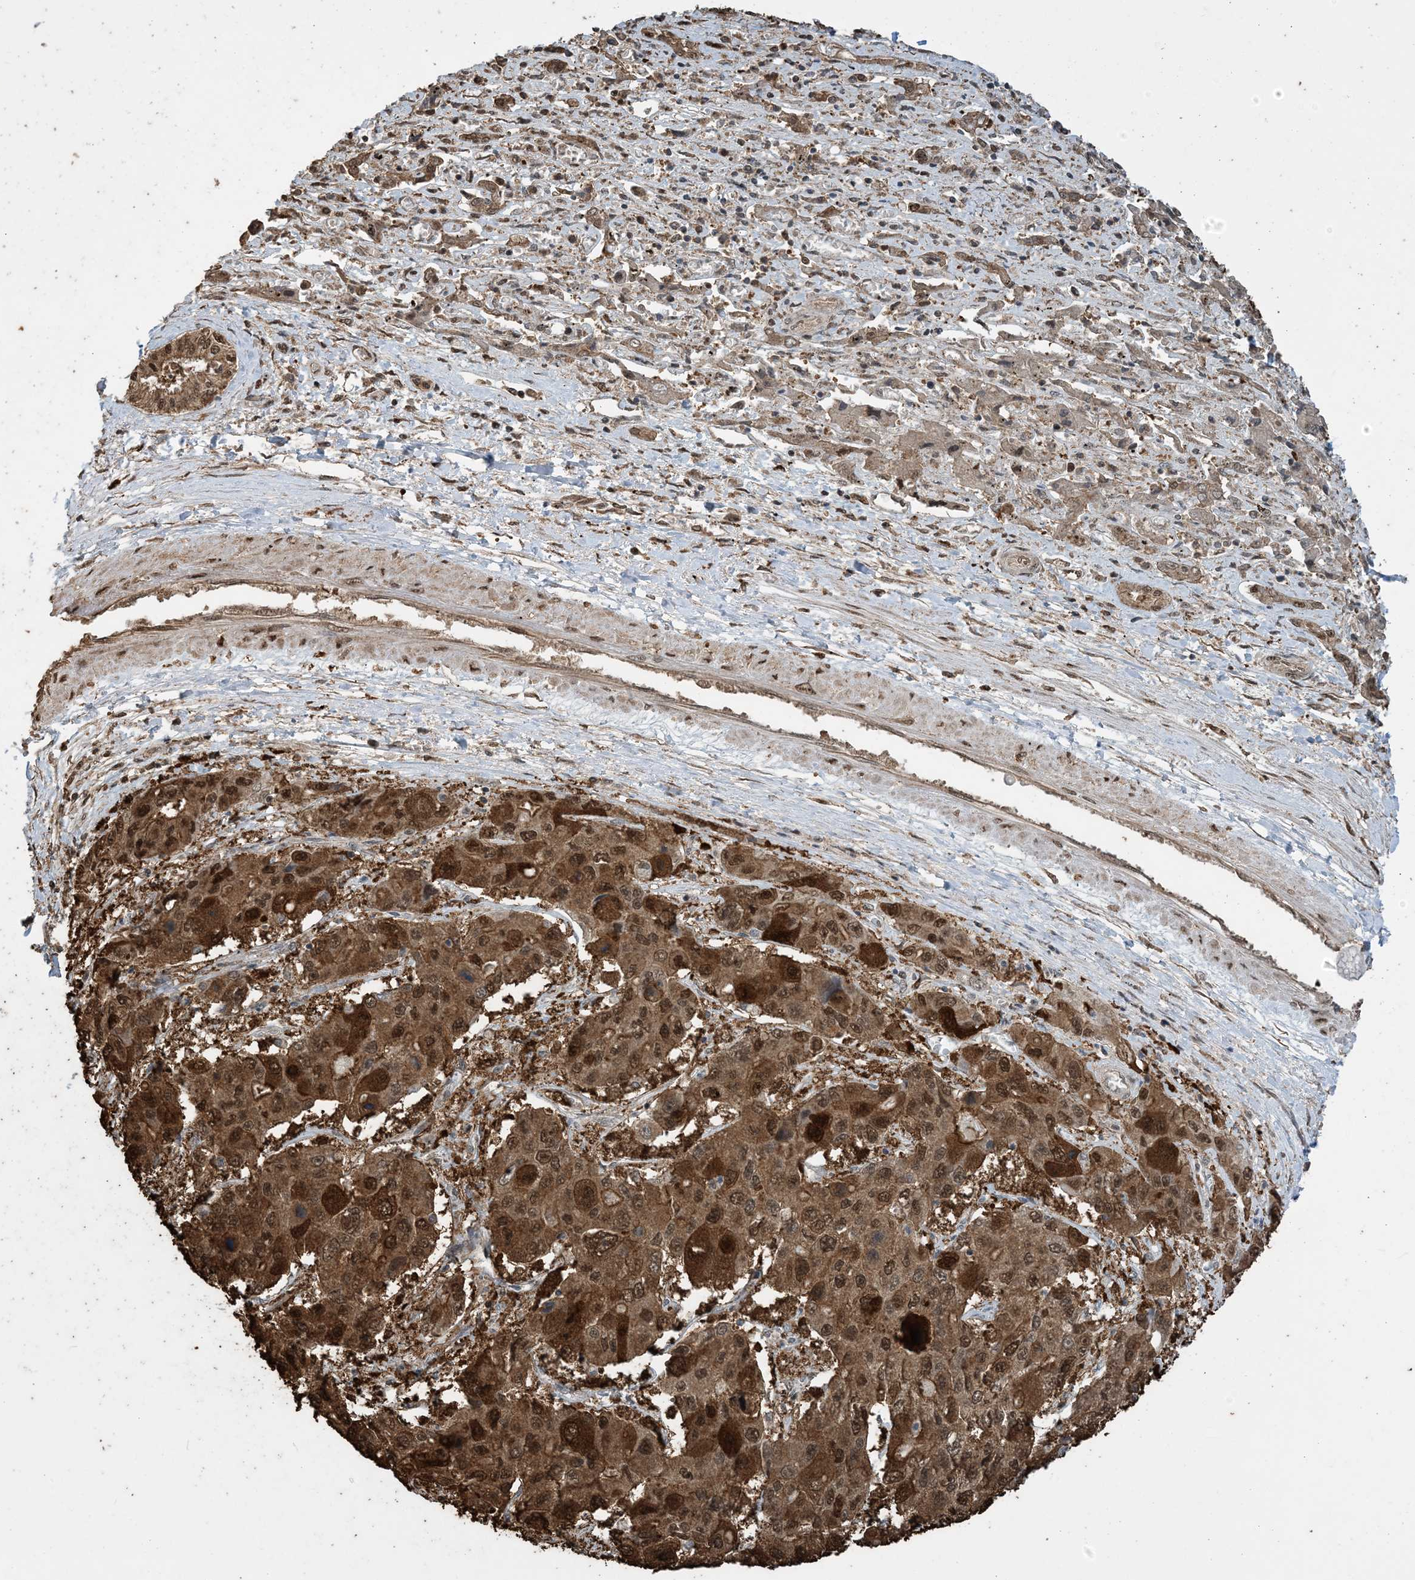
{"staining": {"intensity": "strong", "quantity": ">75%", "location": "cytoplasmic/membranous,nuclear"}, "tissue": "liver cancer", "cell_type": "Tumor cells", "image_type": "cancer", "snomed": [{"axis": "morphology", "description": "Cholangiocarcinoma"}, {"axis": "topography", "description": "Liver"}], "caption": "An image of human cholangiocarcinoma (liver) stained for a protein reveals strong cytoplasmic/membranous and nuclear brown staining in tumor cells.", "gene": "HSPA1A", "patient": {"sex": "male", "age": 67}}